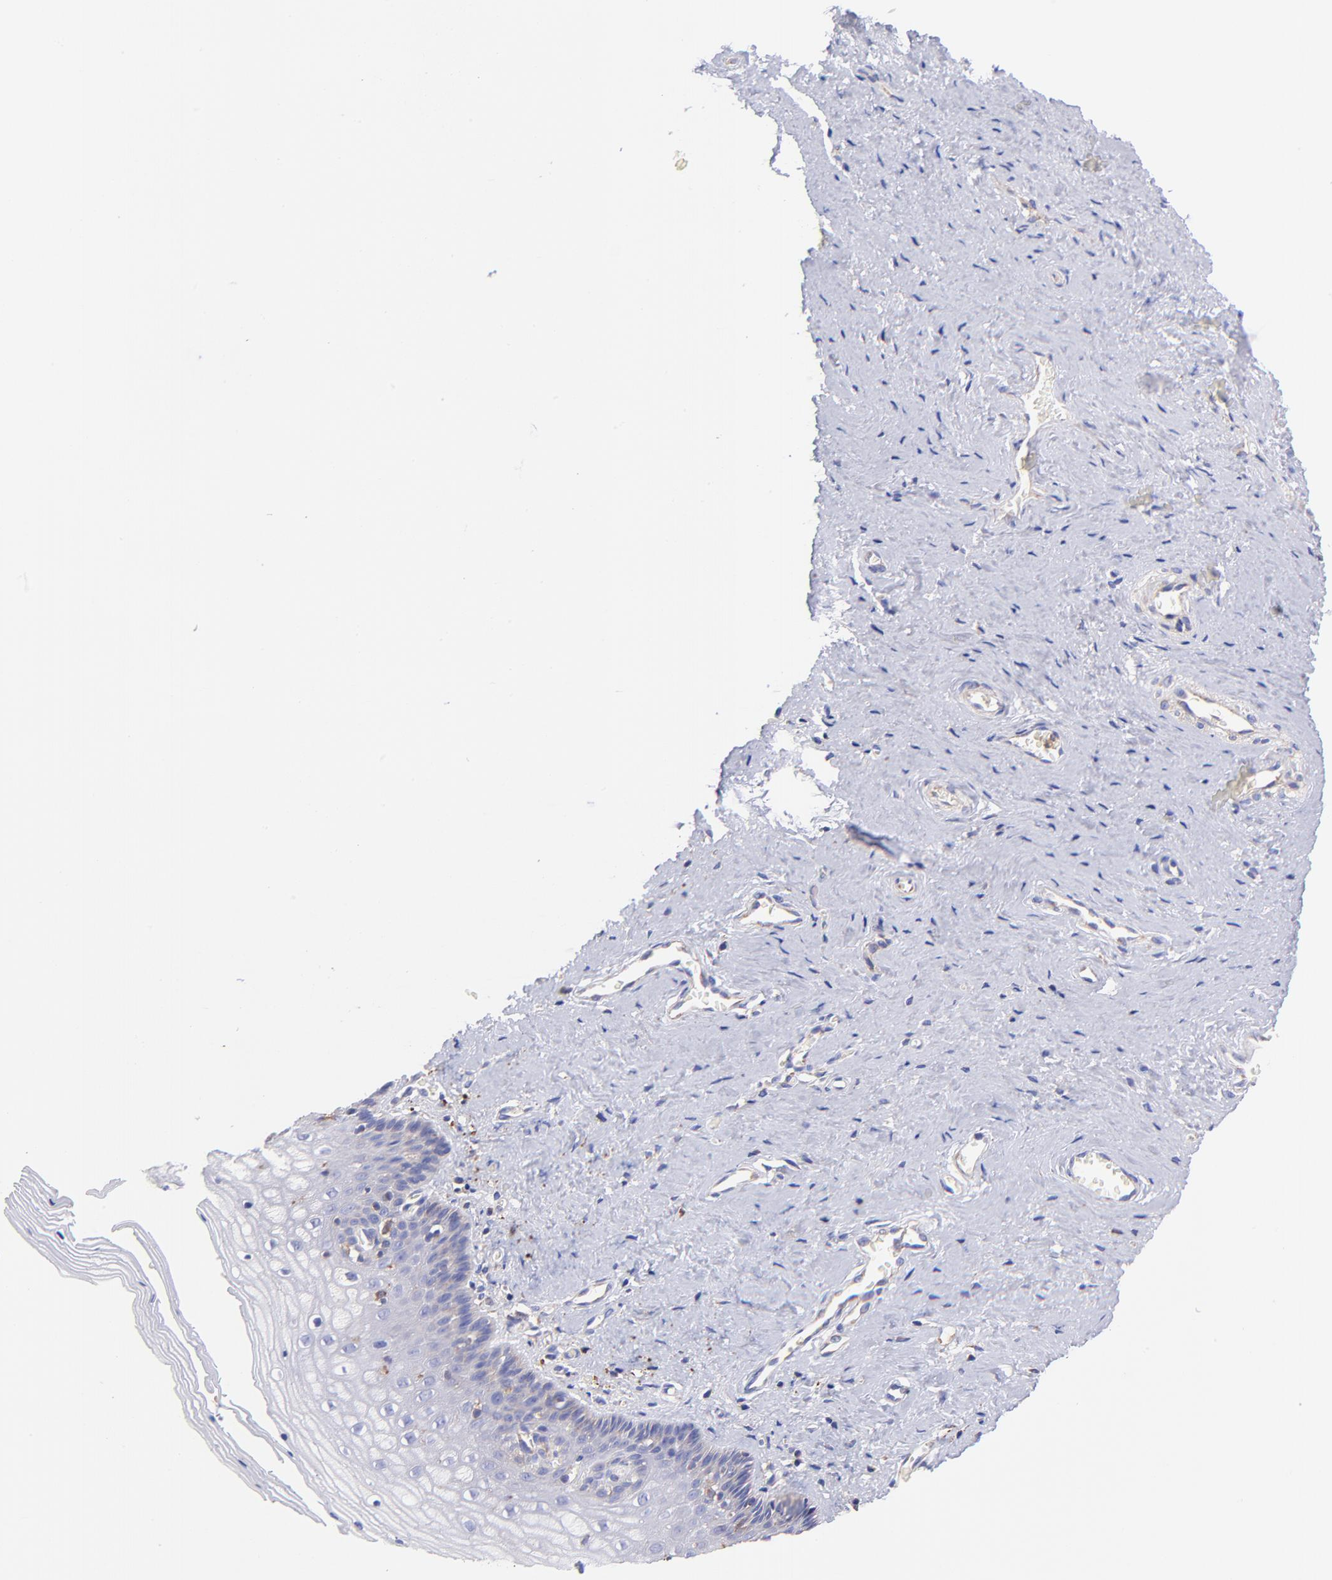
{"staining": {"intensity": "negative", "quantity": "none", "location": "none"}, "tissue": "vagina", "cell_type": "Squamous epithelial cells", "image_type": "normal", "snomed": [{"axis": "morphology", "description": "Normal tissue, NOS"}, {"axis": "topography", "description": "Vagina"}], "caption": "The image reveals no significant expression in squamous epithelial cells of vagina.", "gene": "PREX1", "patient": {"sex": "female", "age": 46}}